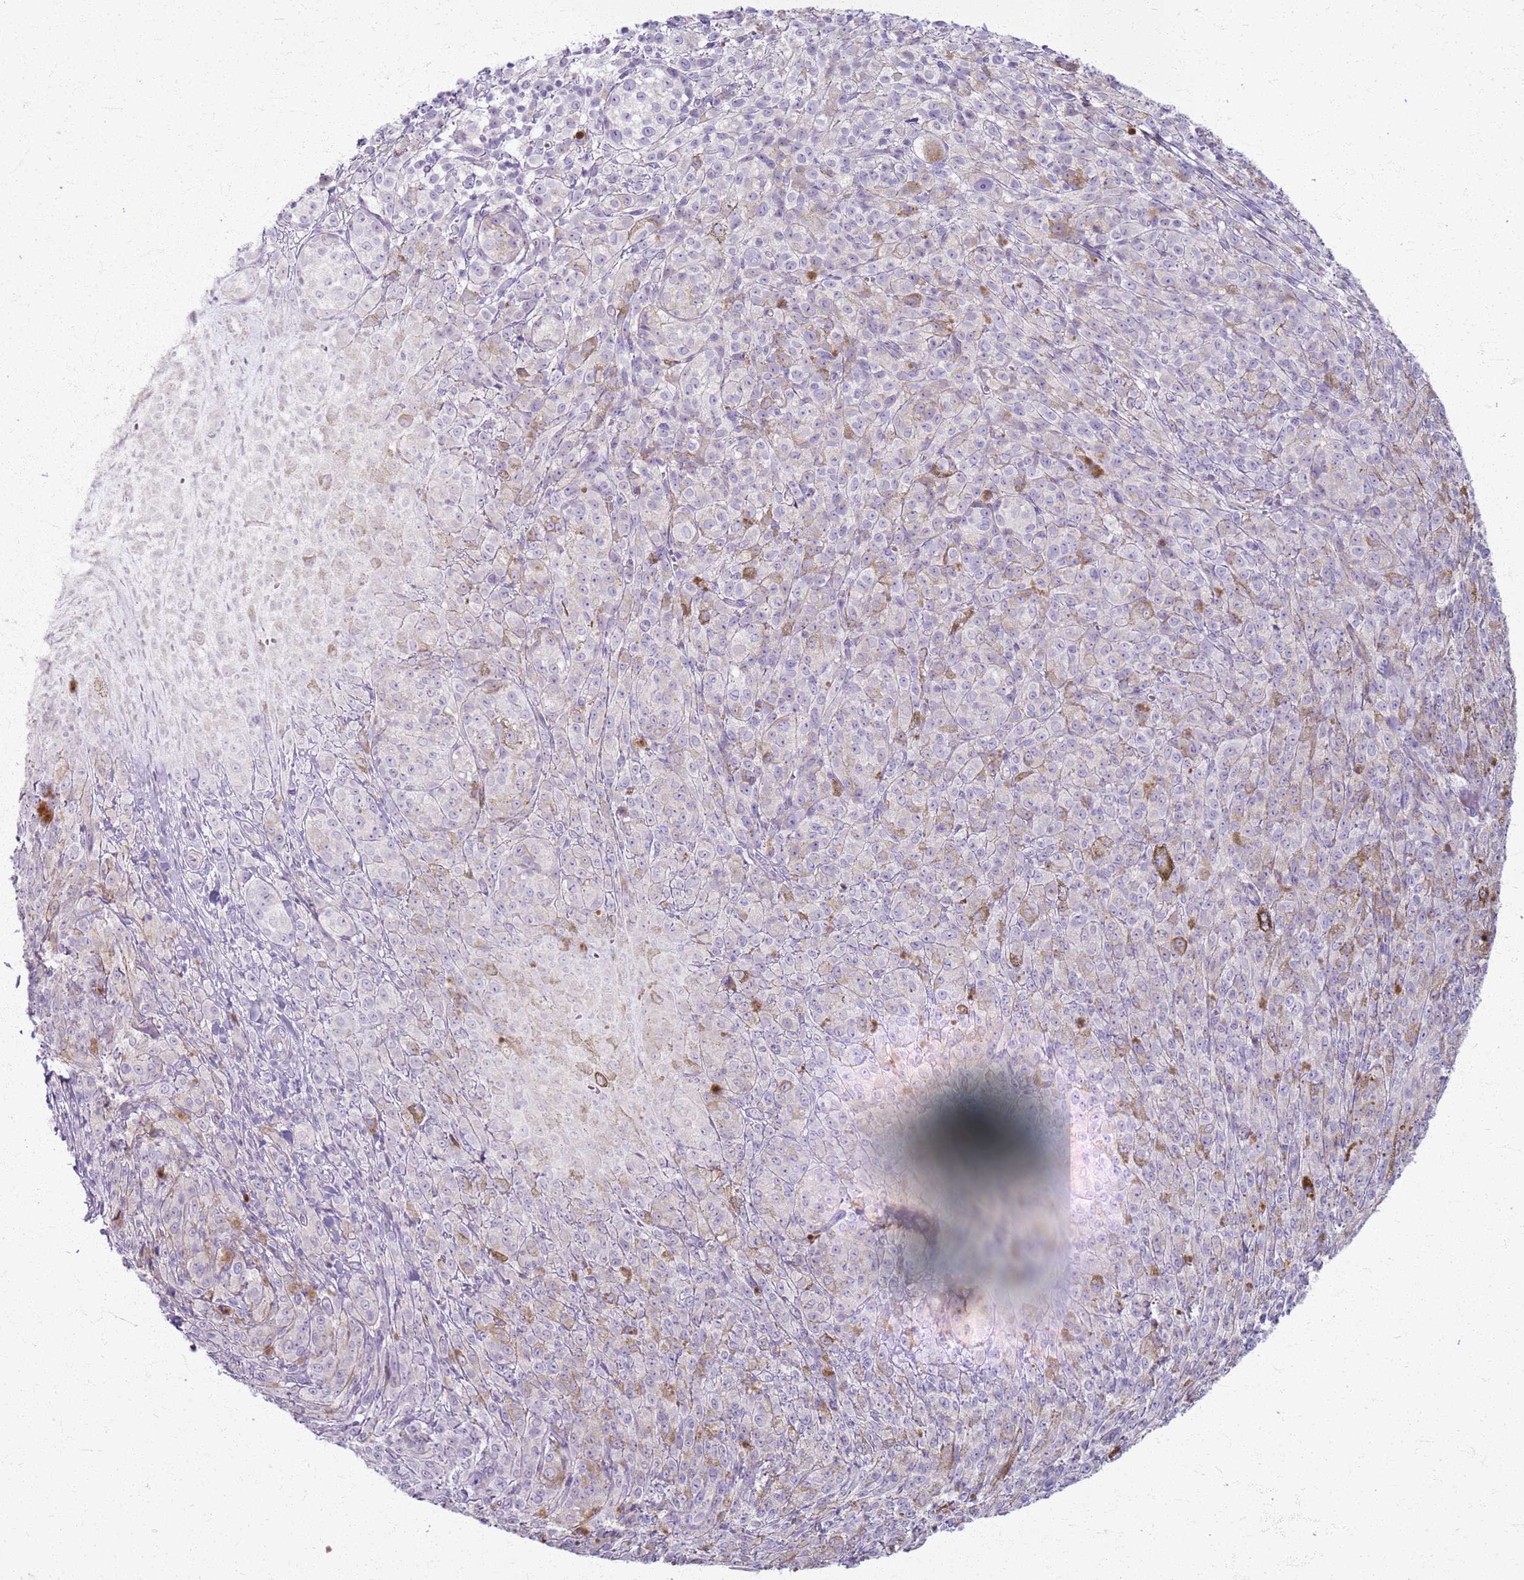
{"staining": {"intensity": "negative", "quantity": "none", "location": "none"}, "tissue": "melanoma", "cell_type": "Tumor cells", "image_type": "cancer", "snomed": [{"axis": "morphology", "description": "Malignant melanoma, NOS"}, {"axis": "topography", "description": "Skin"}], "caption": "High power microscopy photomicrograph of an immunohistochemistry (IHC) histopathology image of malignant melanoma, revealing no significant staining in tumor cells.", "gene": "CSRP3", "patient": {"sex": "female", "age": 52}}